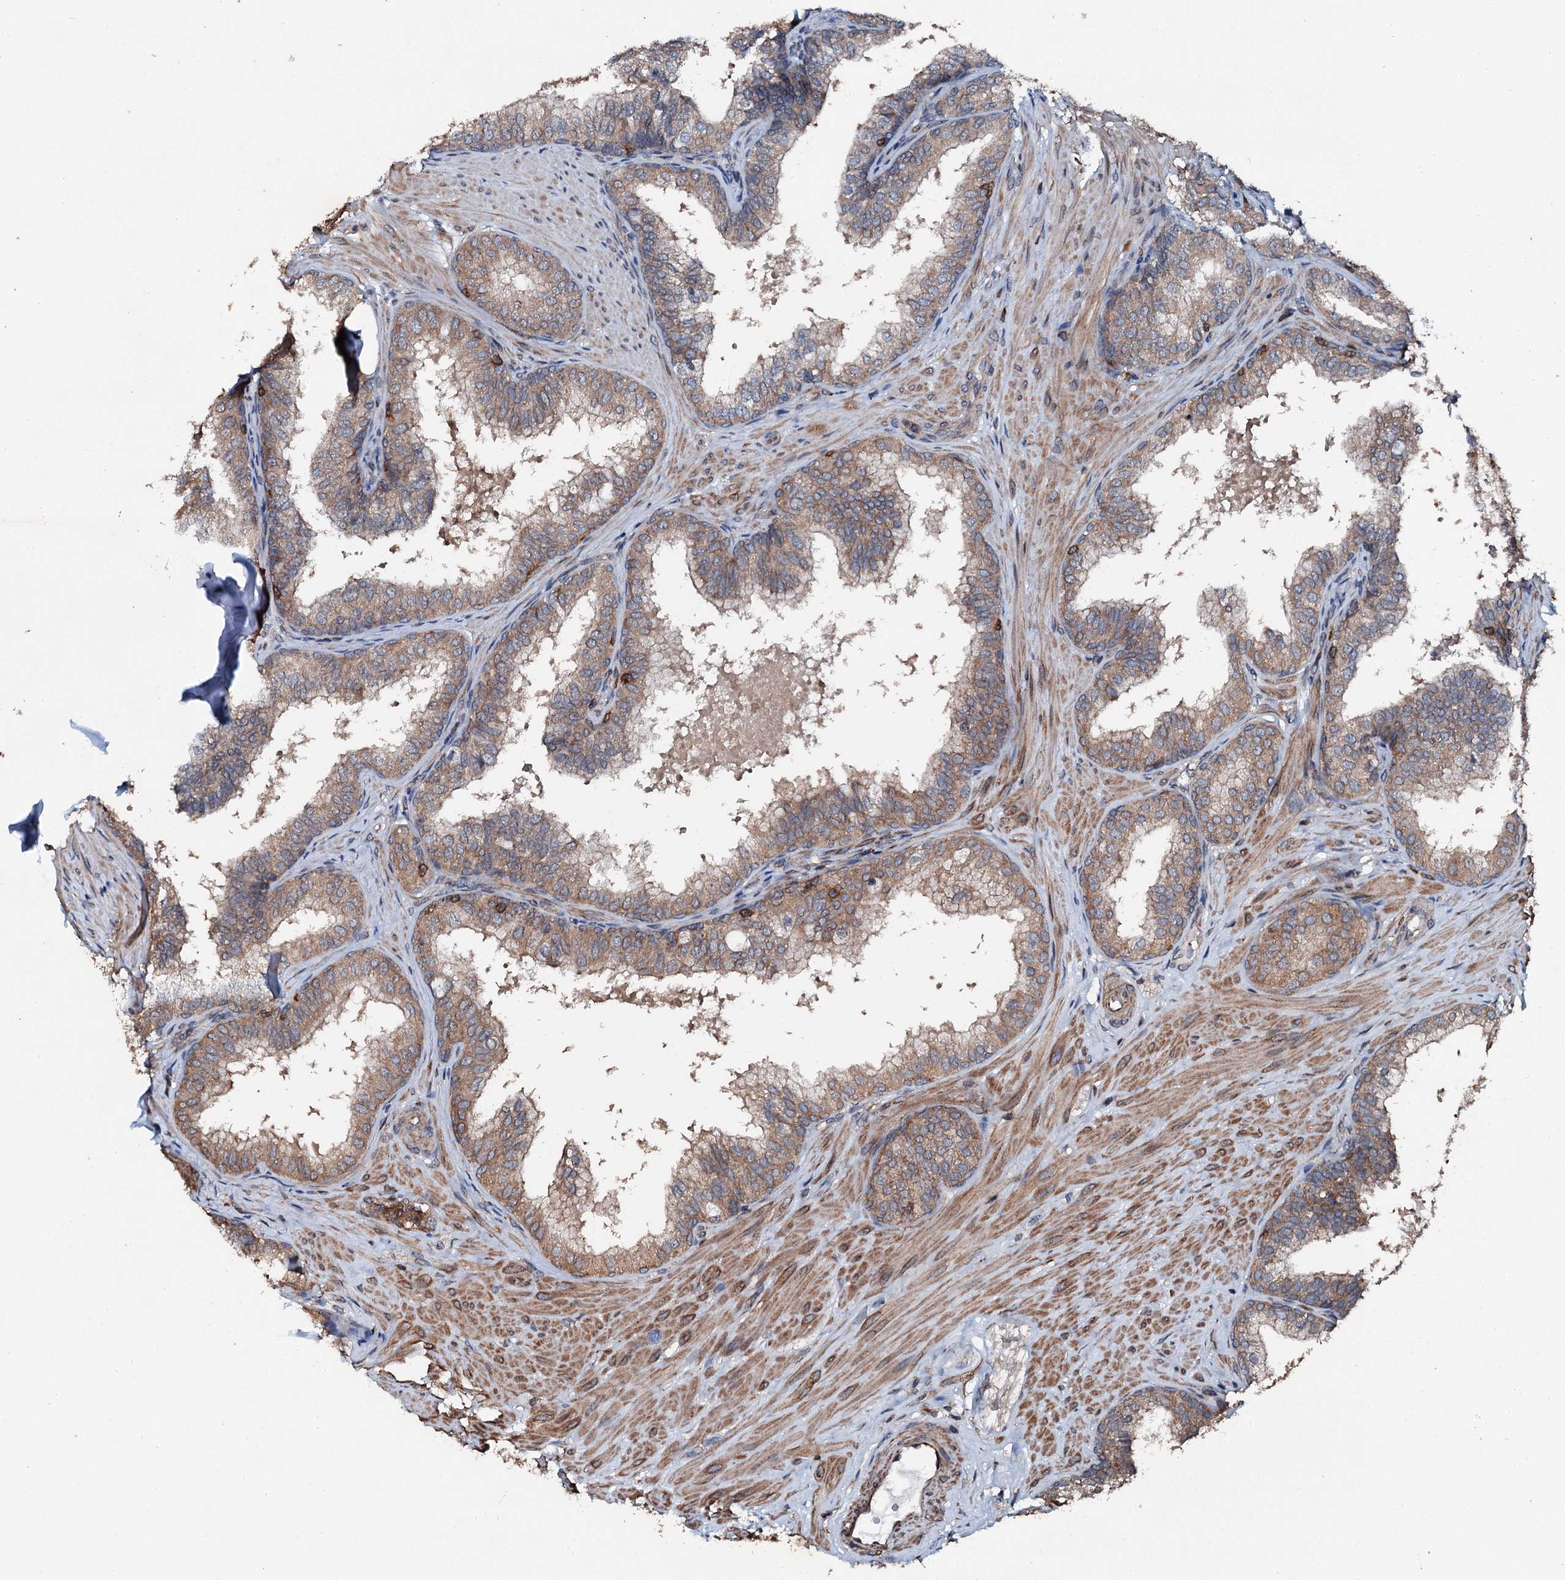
{"staining": {"intensity": "moderate", "quantity": ">75%", "location": "cytoplasmic/membranous"}, "tissue": "prostate", "cell_type": "Glandular cells", "image_type": "normal", "snomed": [{"axis": "morphology", "description": "Normal tissue, NOS"}, {"axis": "topography", "description": "Prostate"}], "caption": "Protein expression analysis of normal prostate exhibits moderate cytoplasmic/membranous expression in about >75% of glandular cells. Nuclei are stained in blue.", "gene": "EDC4", "patient": {"sex": "male", "age": 60}}